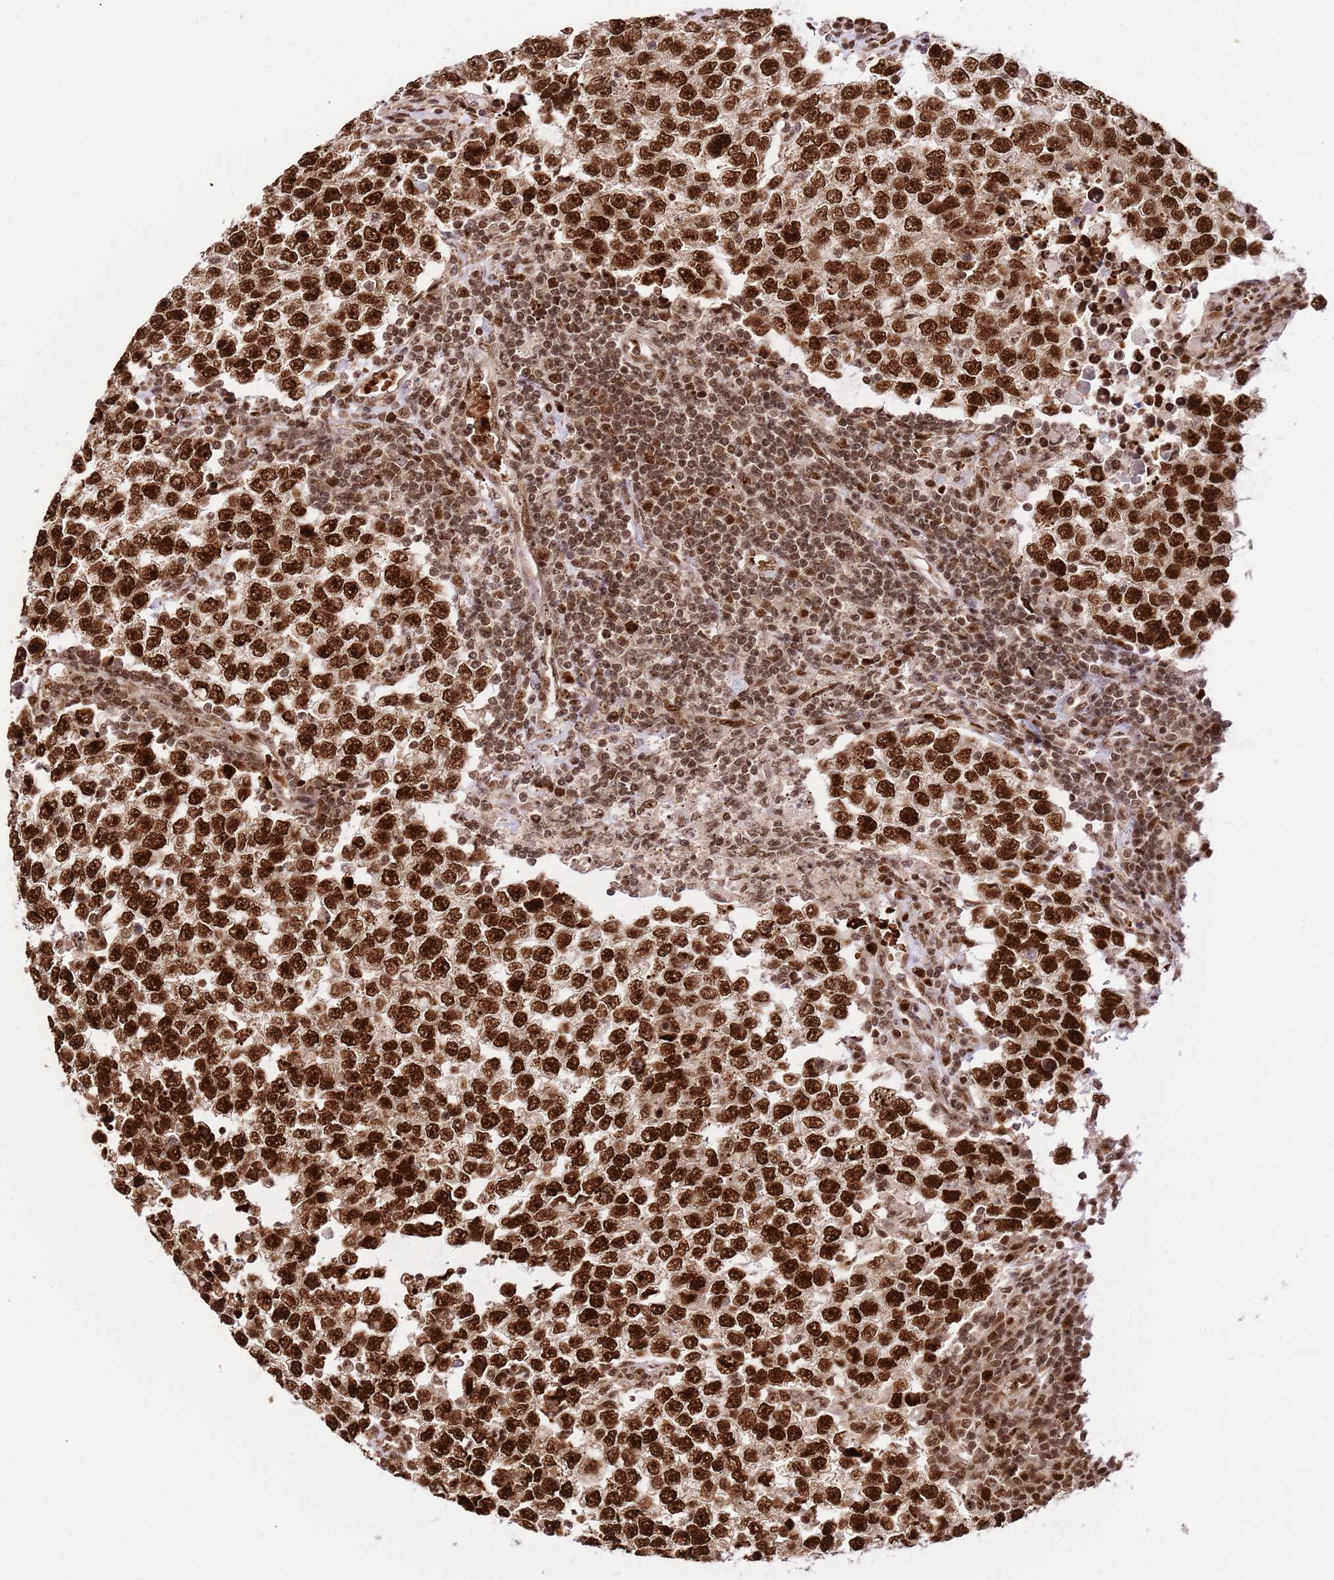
{"staining": {"intensity": "strong", "quantity": ">75%", "location": "nuclear"}, "tissue": "testis cancer", "cell_type": "Tumor cells", "image_type": "cancer", "snomed": [{"axis": "morphology", "description": "Seminoma, NOS"}, {"axis": "morphology", "description": "Carcinoma, Embryonal, NOS"}, {"axis": "topography", "description": "Testis"}], "caption": "Protein staining reveals strong nuclear positivity in about >75% of tumor cells in testis cancer (seminoma).", "gene": "RIF1", "patient": {"sex": "male", "age": 28}}